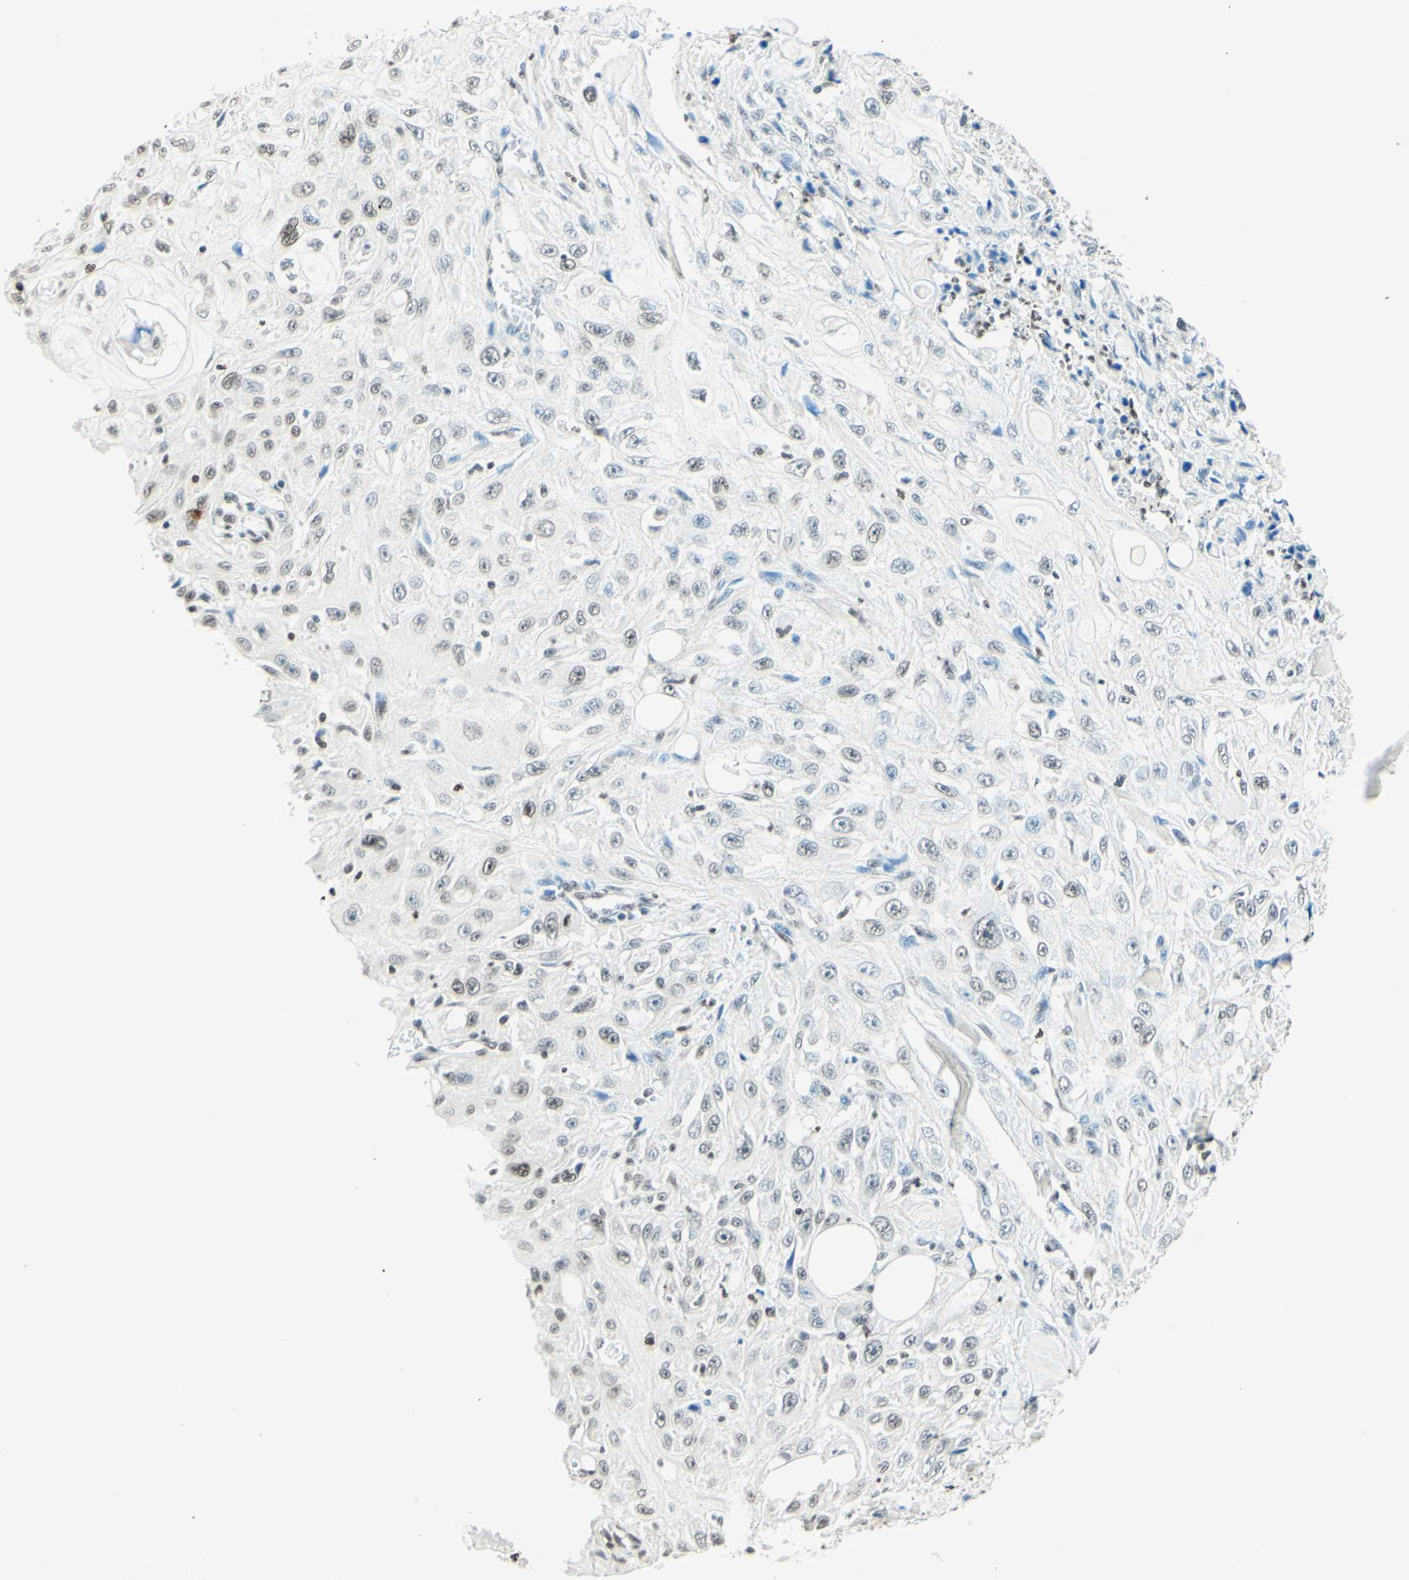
{"staining": {"intensity": "weak", "quantity": "<25%", "location": "nuclear"}, "tissue": "skin cancer", "cell_type": "Tumor cells", "image_type": "cancer", "snomed": [{"axis": "morphology", "description": "Squamous cell carcinoma, NOS"}, {"axis": "morphology", "description": "Squamous cell carcinoma, metastatic, NOS"}, {"axis": "topography", "description": "Skin"}, {"axis": "topography", "description": "Lymph node"}], "caption": "This is a micrograph of immunohistochemistry staining of metastatic squamous cell carcinoma (skin), which shows no positivity in tumor cells.", "gene": "MSH2", "patient": {"sex": "male", "age": 75}}